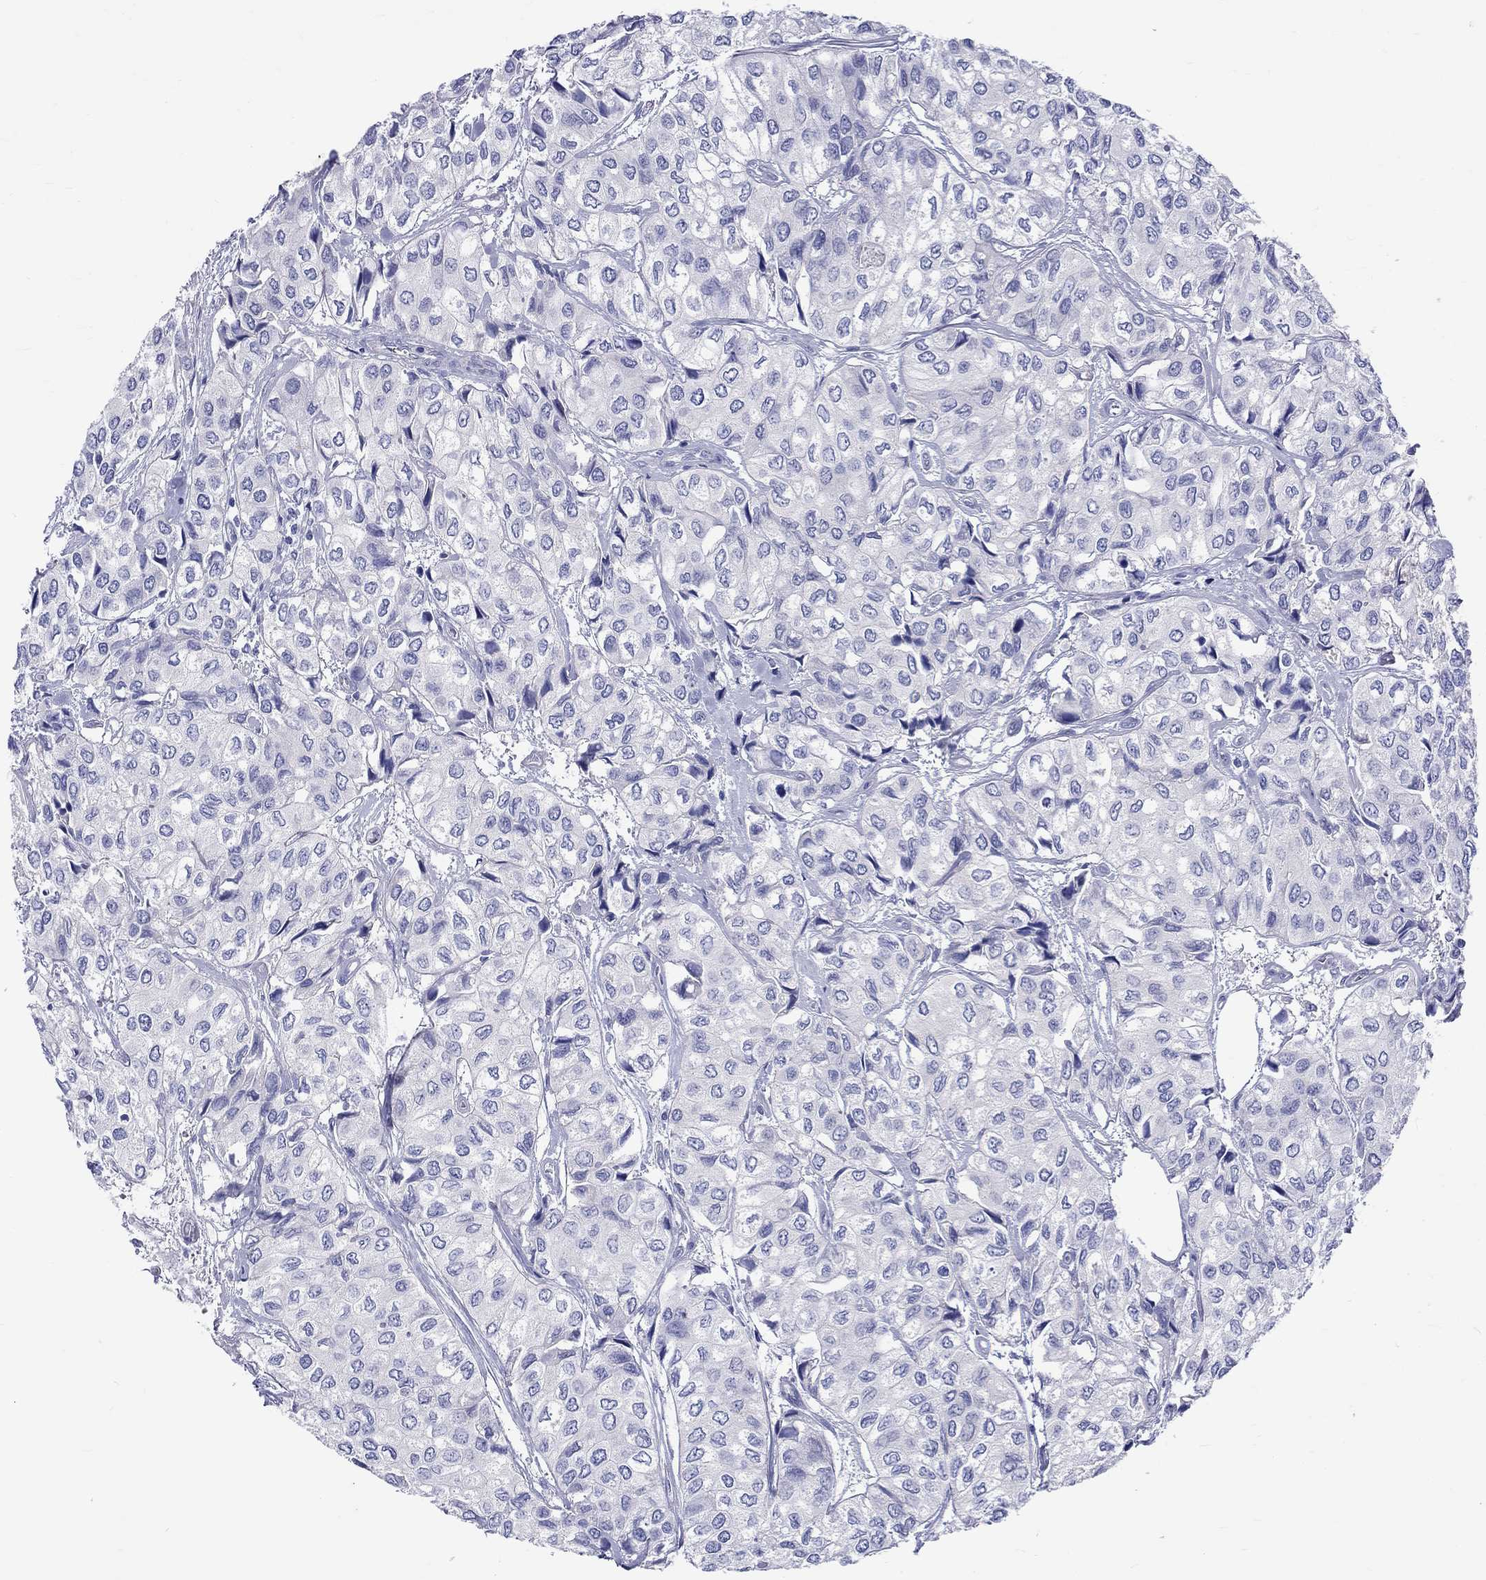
{"staining": {"intensity": "negative", "quantity": "none", "location": "none"}, "tissue": "urothelial cancer", "cell_type": "Tumor cells", "image_type": "cancer", "snomed": [{"axis": "morphology", "description": "Urothelial carcinoma, High grade"}, {"axis": "topography", "description": "Urinary bladder"}], "caption": "Micrograph shows no protein positivity in tumor cells of high-grade urothelial carcinoma tissue.", "gene": "SH2D7", "patient": {"sex": "male", "age": 73}}